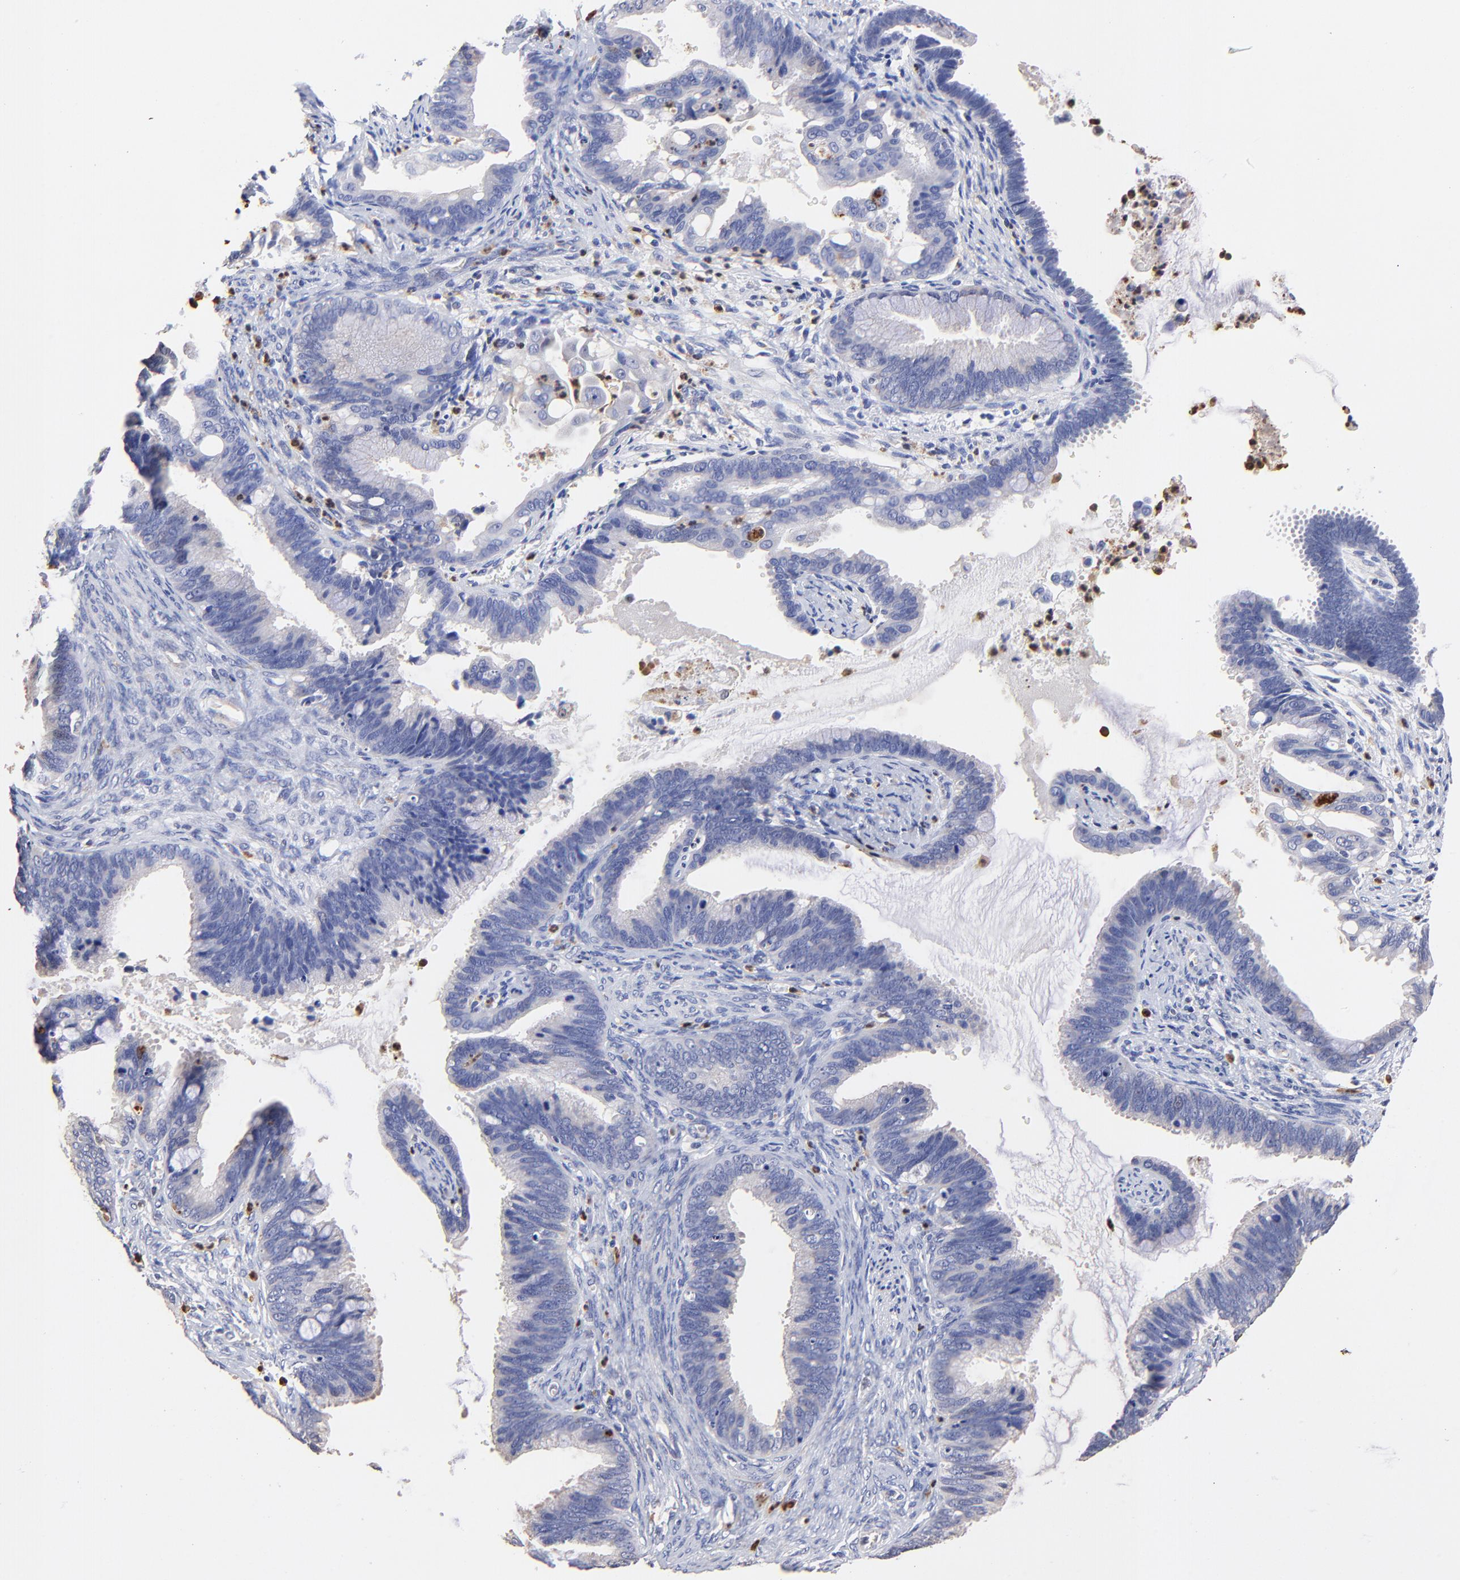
{"staining": {"intensity": "negative", "quantity": "none", "location": "none"}, "tissue": "cervical cancer", "cell_type": "Tumor cells", "image_type": "cancer", "snomed": [{"axis": "morphology", "description": "Adenocarcinoma, NOS"}, {"axis": "topography", "description": "Cervix"}], "caption": "The histopathology image reveals no significant positivity in tumor cells of adenocarcinoma (cervical).", "gene": "BBOF1", "patient": {"sex": "female", "age": 47}}